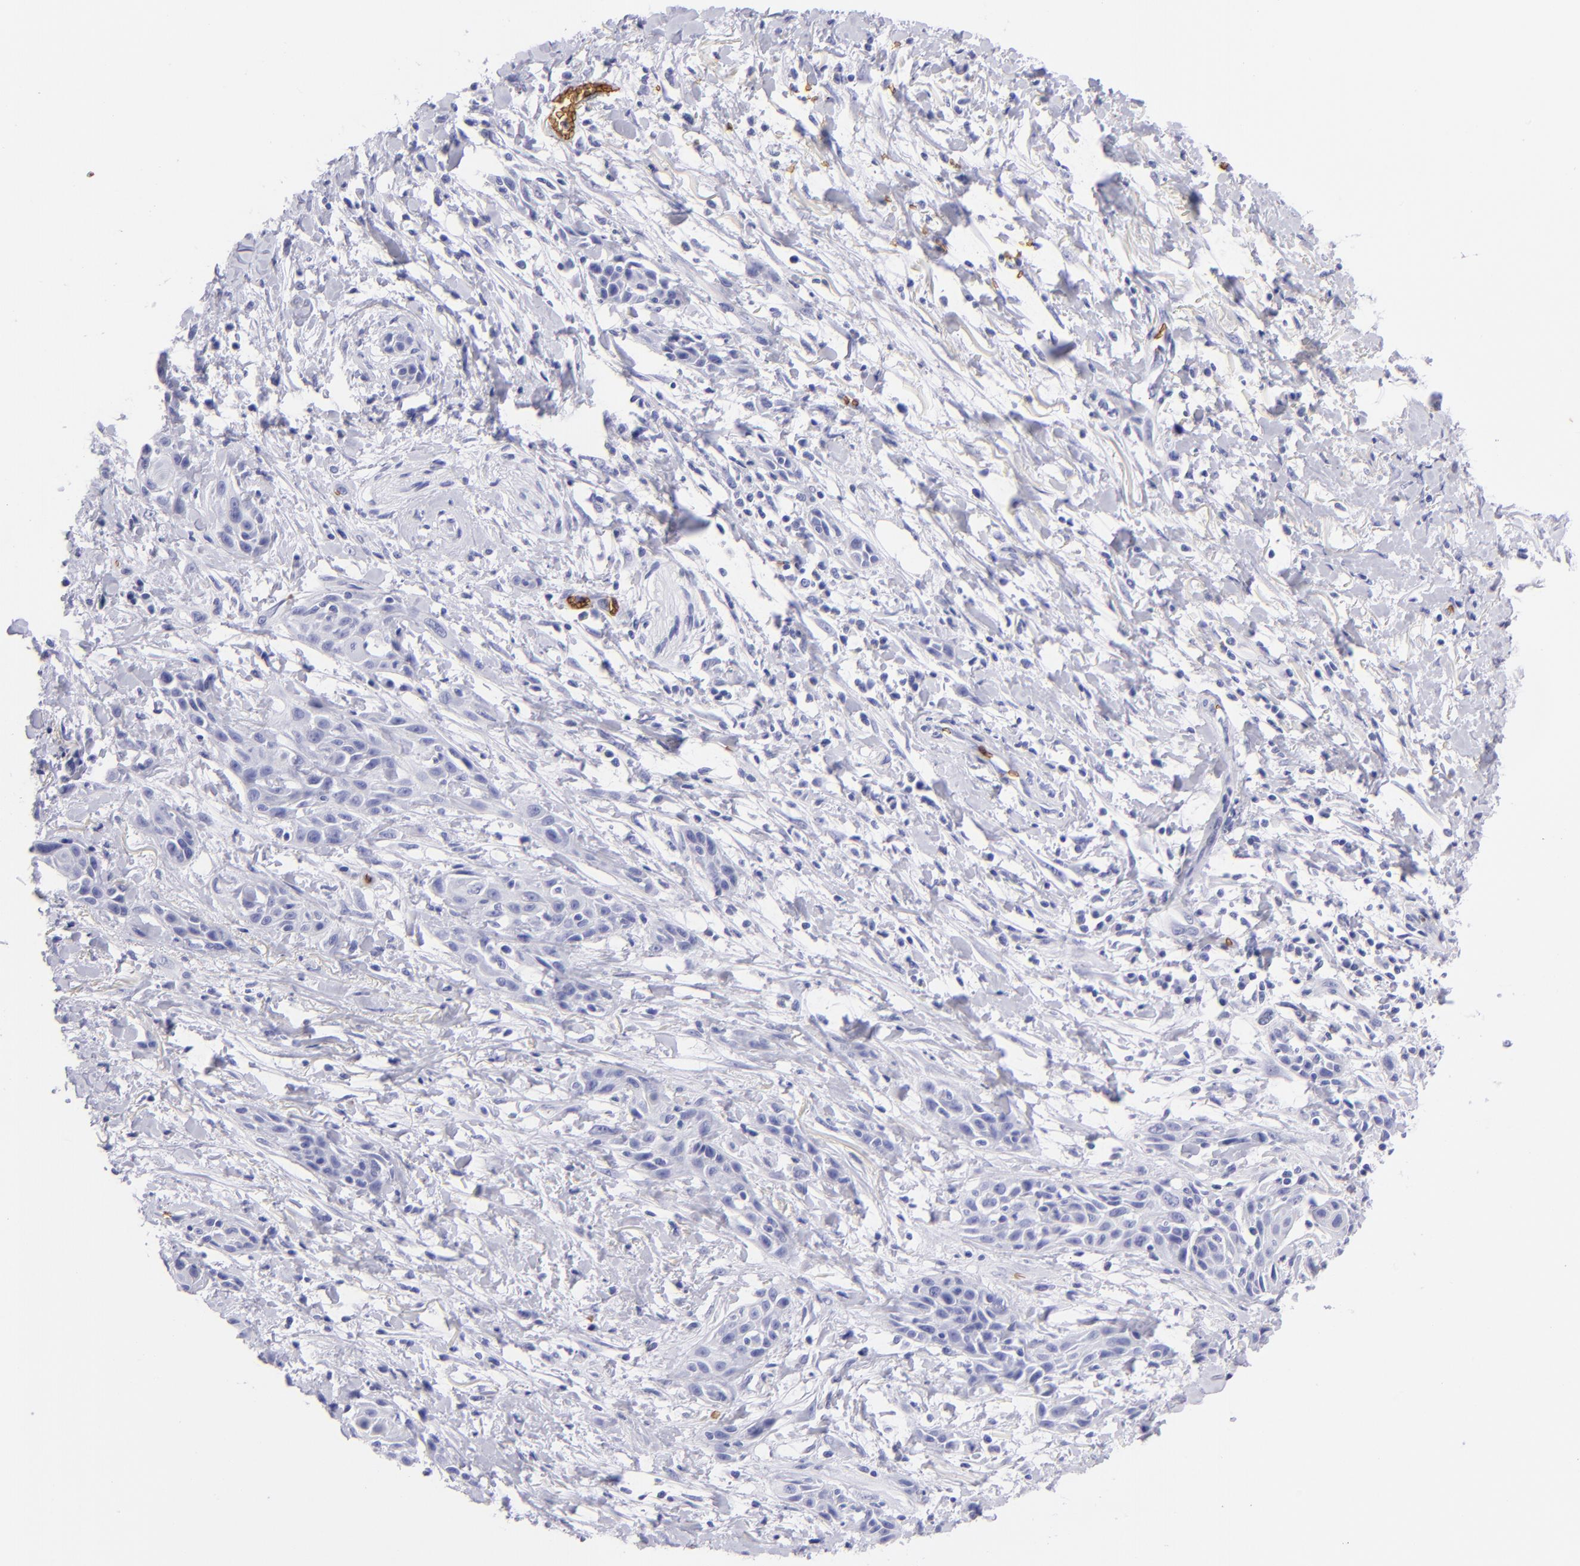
{"staining": {"intensity": "negative", "quantity": "none", "location": "none"}, "tissue": "skin cancer", "cell_type": "Tumor cells", "image_type": "cancer", "snomed": [{"axis": "morphology", "description": "Squamous cell carcinoma, NOS"}, {"axis": "topography", "description": "Skin"}, {"axis": "topography", "description": "Anal"}], "caption": "Tumor cells are negative for brown protein staining in skin squamous cell carcinoma.", "gene": "GYPA", "patient": {"sex": "male", "age": 64}}